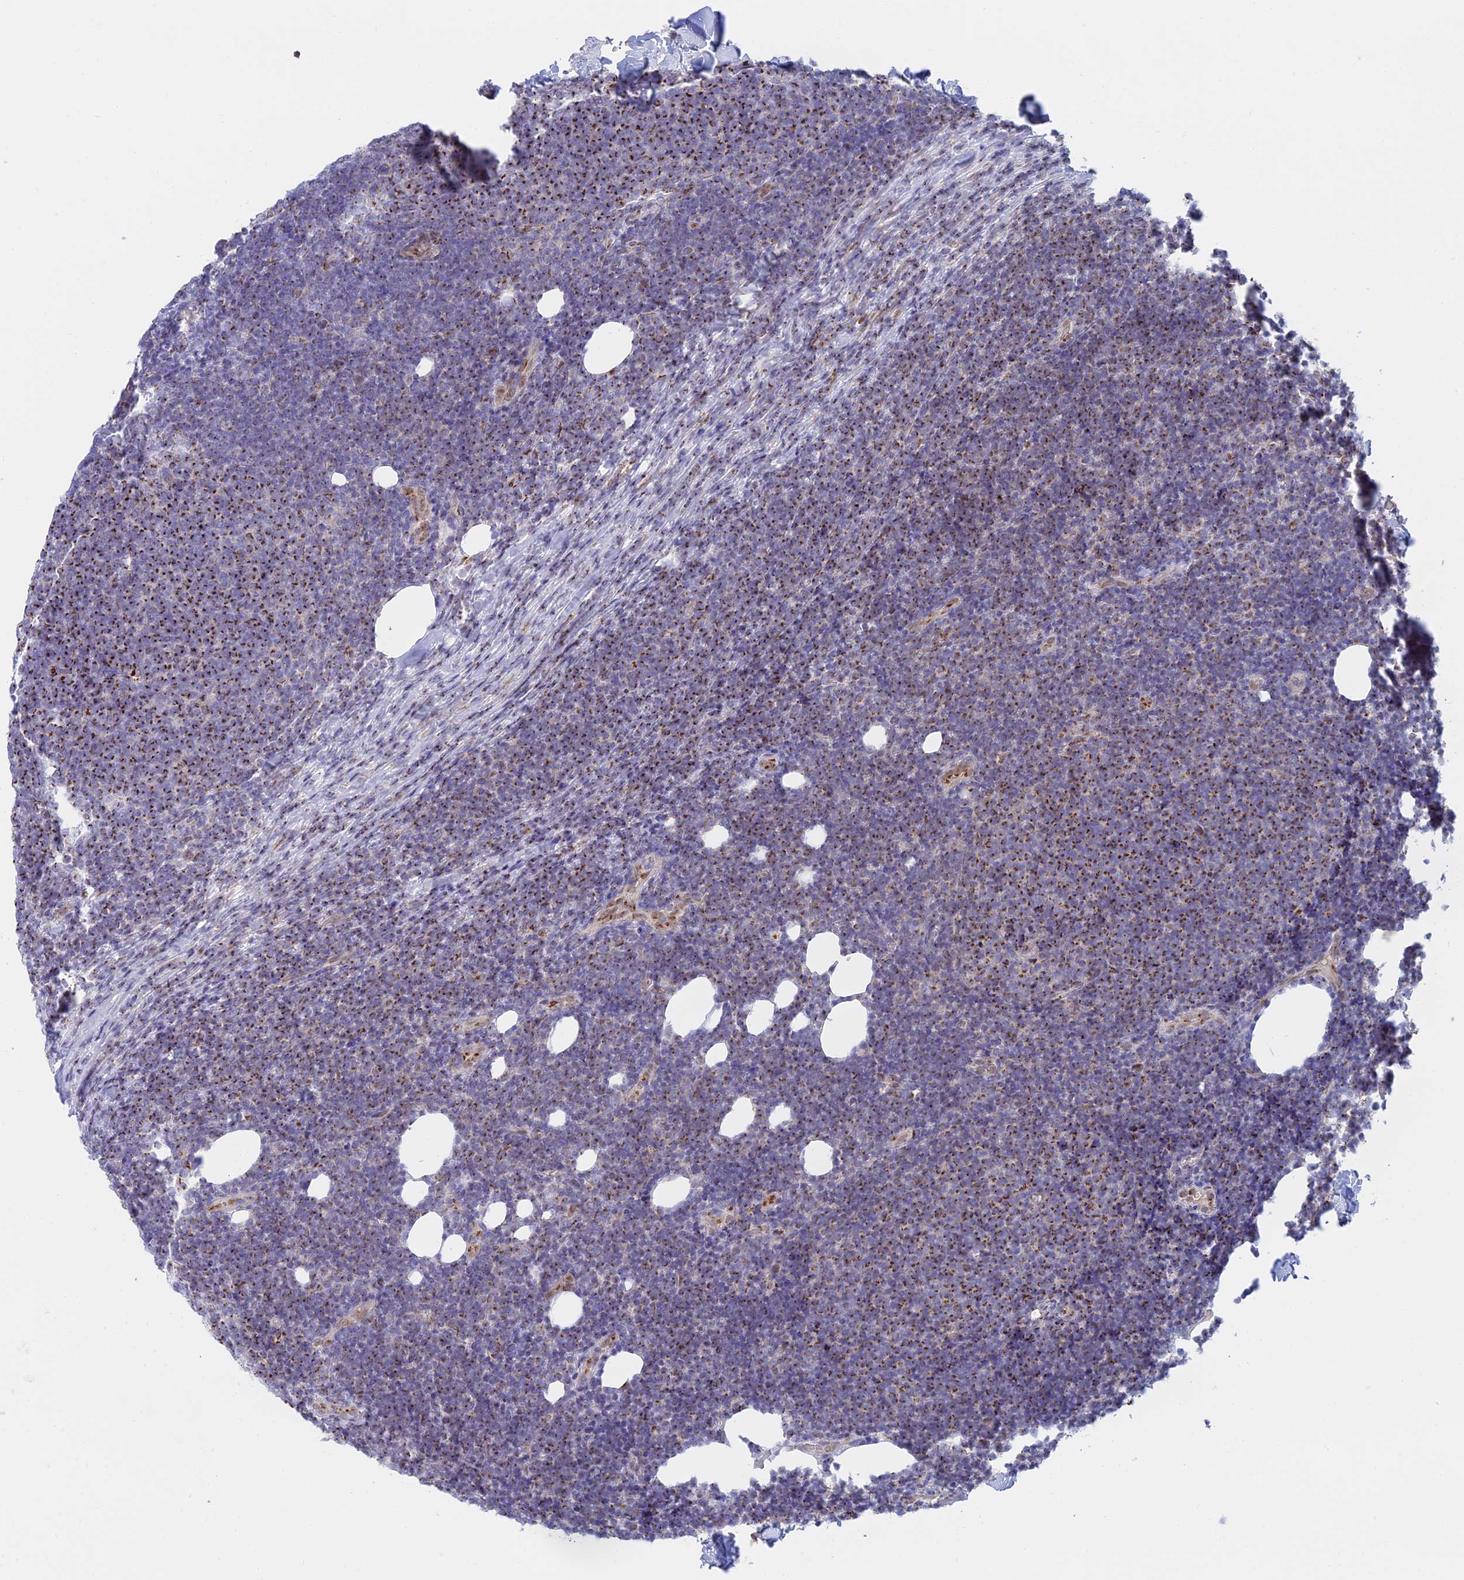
{"staining": {"intensity": "strong", "quantity": "25%-75%", "location": "cytoplasmic/membranous"}, "tissue": "lymphoma", "cell_type": "Tumor cells", "image_type": "cancer", "snomed": [{"axis": "morphology", "description": "Malignant lymphoma, non-Hodgkin's type, Low grade"}, {"axis": "topography", "description": "Lymph node"}], "caption": "An image showing strong cytoplasmic/membranous staining in about 25%-75% of tumor cells in low-grade malignant lymphoma, non-Hodgkin's type, as visualized by brown immunohistochemical staining.", "gene": "HS2ST1", "patient": {"sex": "male", "age": 66}}